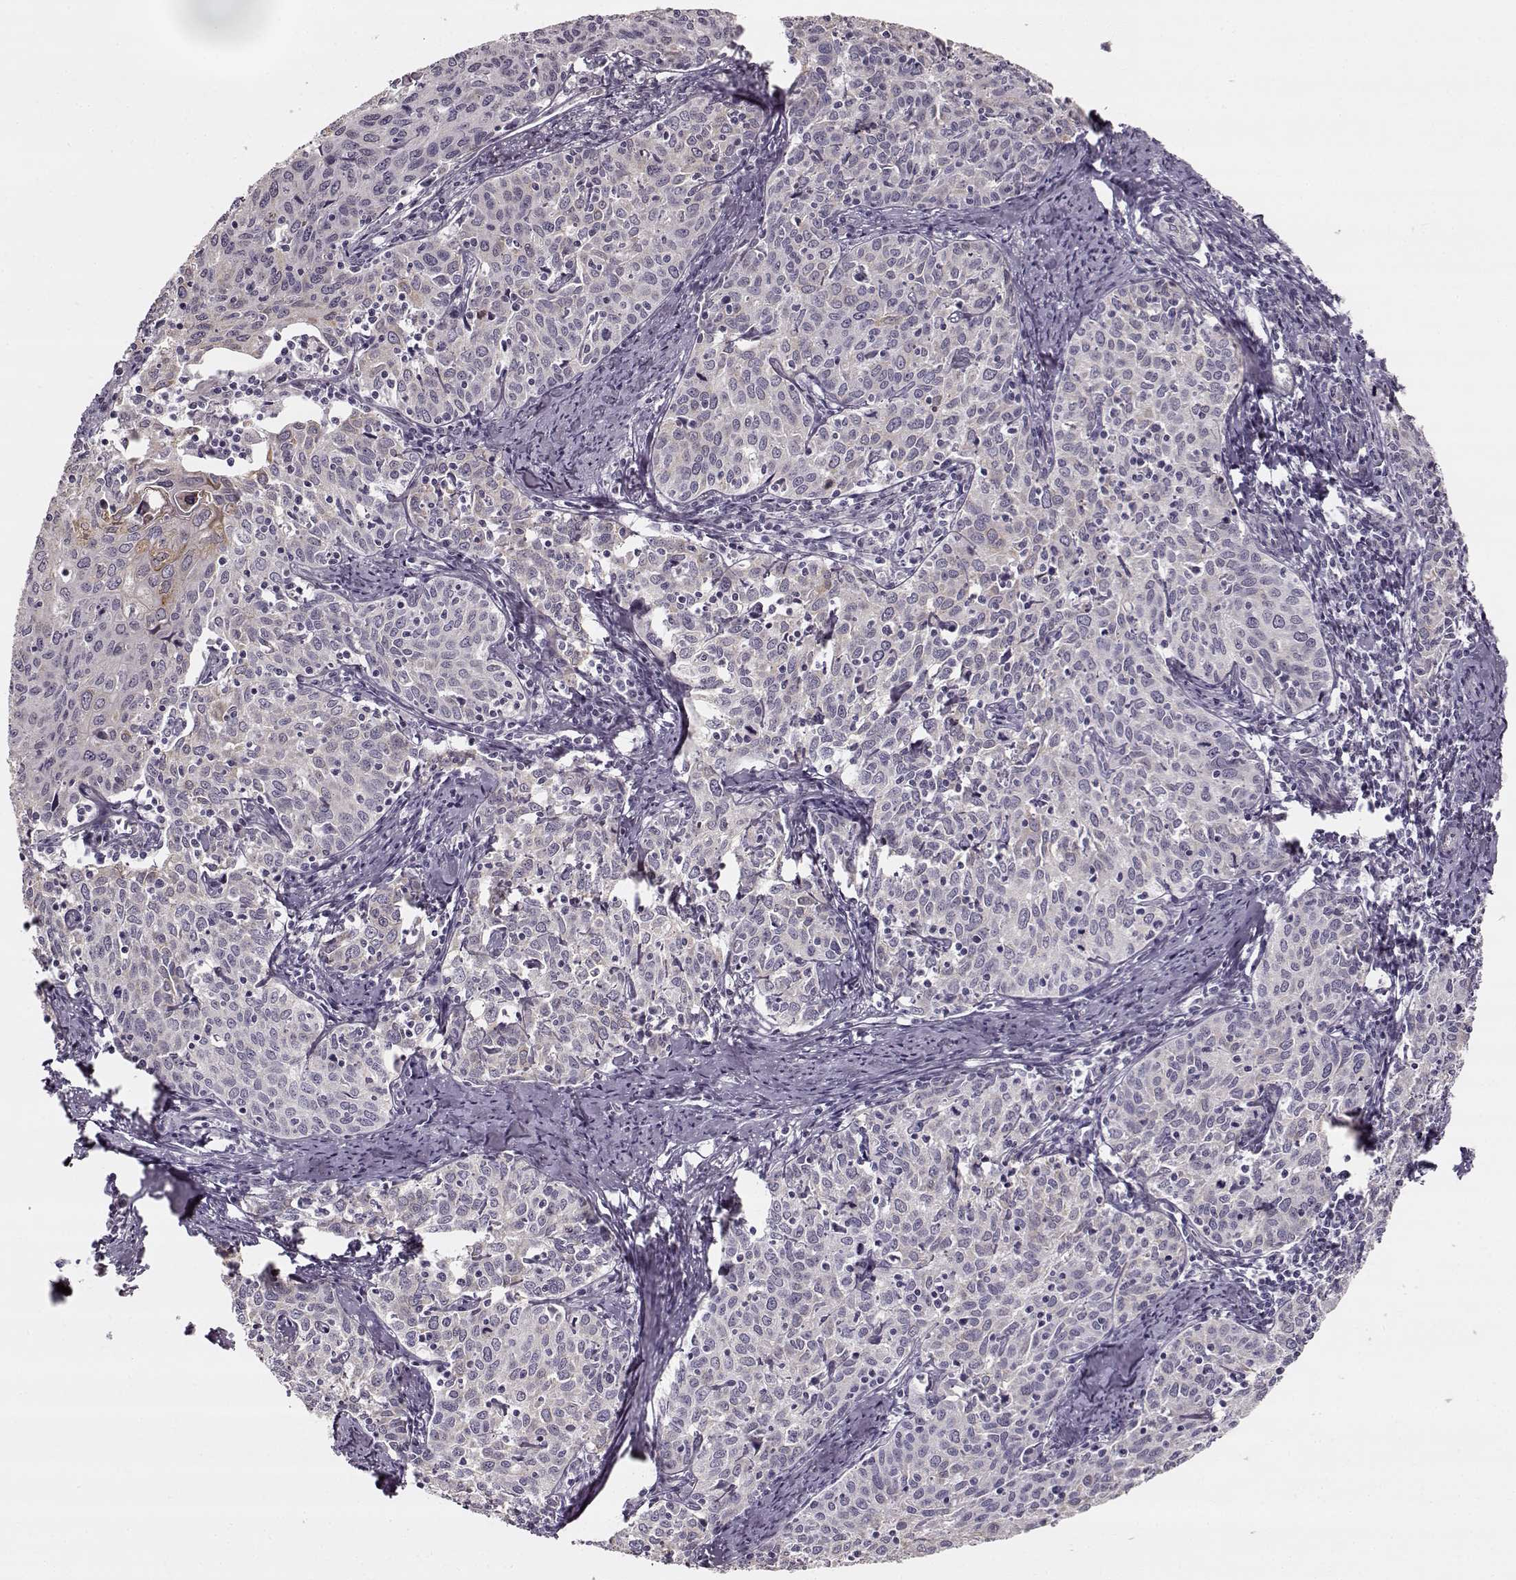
{"staining": {"intensity": "negative", "quantity": "none", "location": "none"}, "tissue": "cervical cancer", "cell_type": "Tumor cells", "image_type": "cancer", "snomed": [{"axis": "morphology", "description": "Squamous cell carcinoma, NOS"}, {"axis": "topography", "description": "Cervix"}], "caption": "The immunohistochemistry (IHC) image has no significant expression in tumor cells of cervical cancer tissue. (DAB (3,3'-diaminobenzidine) immunohistochemistry (IHC) visualized using brightfield microscopy, high magnification).", "gene": "MAP6D1", "patient": {"sex": "female", "age": 62}}